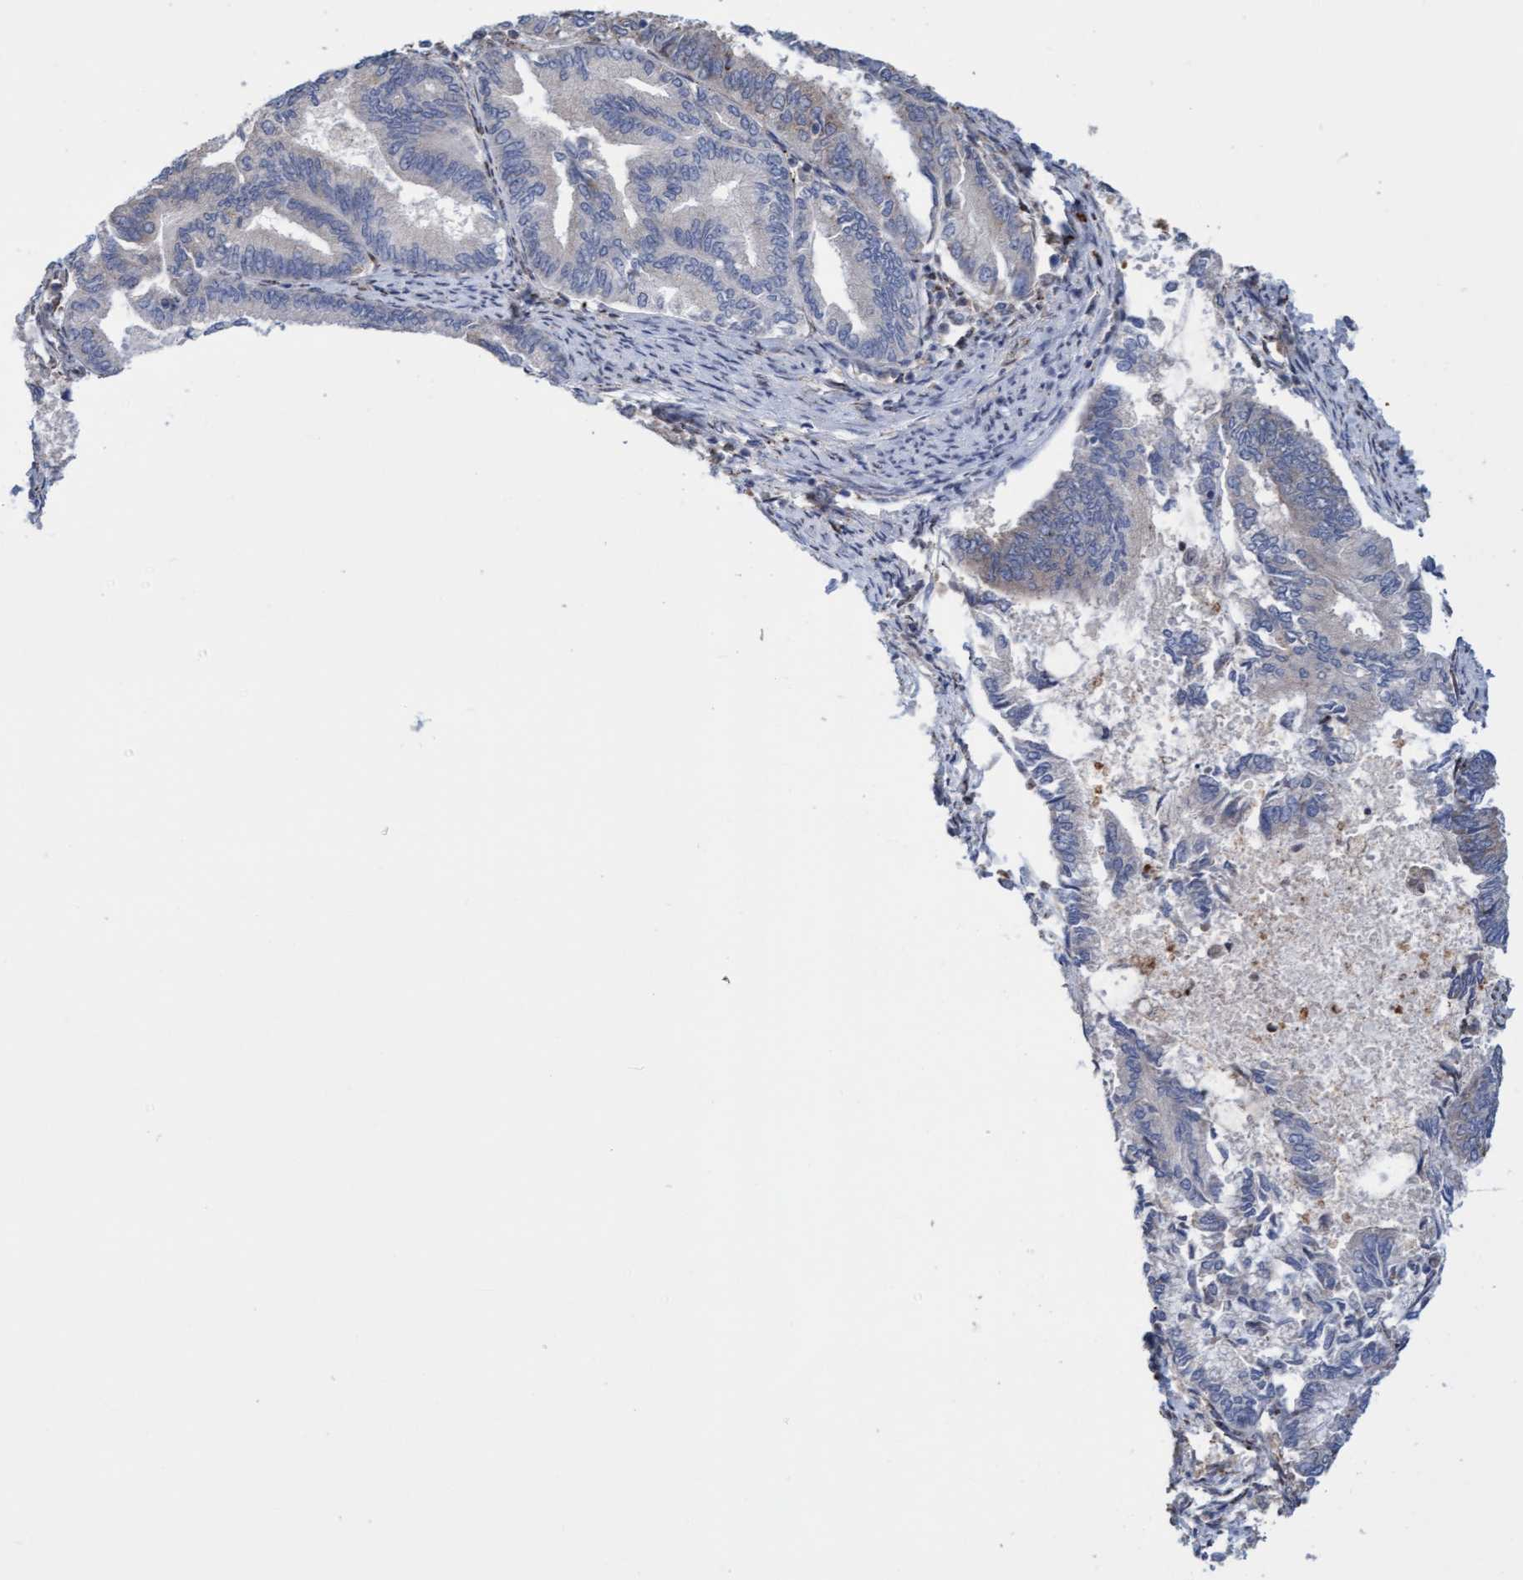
{"staining": {"intensity": "weak", "quantity": "<25%", "location": "cytoplasmic/membranous"}, "tissue": "endometrial cancer", "cell_type": "Tumor cells", "image_type": "cancer", "snomed": [{"axis": "morphology", "description": "Adenocarcinoma, NOS"}, {"axis": "topography", "description": "Endometrium"}], "caption": "High magnification brightfield microscopy of endometrial cancer stained with DAB (3,3'-diaminobenzidine) (brown) and counterstained with hematoxylin (blue): tumor cells show no significant positivity.", "gene": "MMP8", "patient": {"sex": "female", "age": 86}}